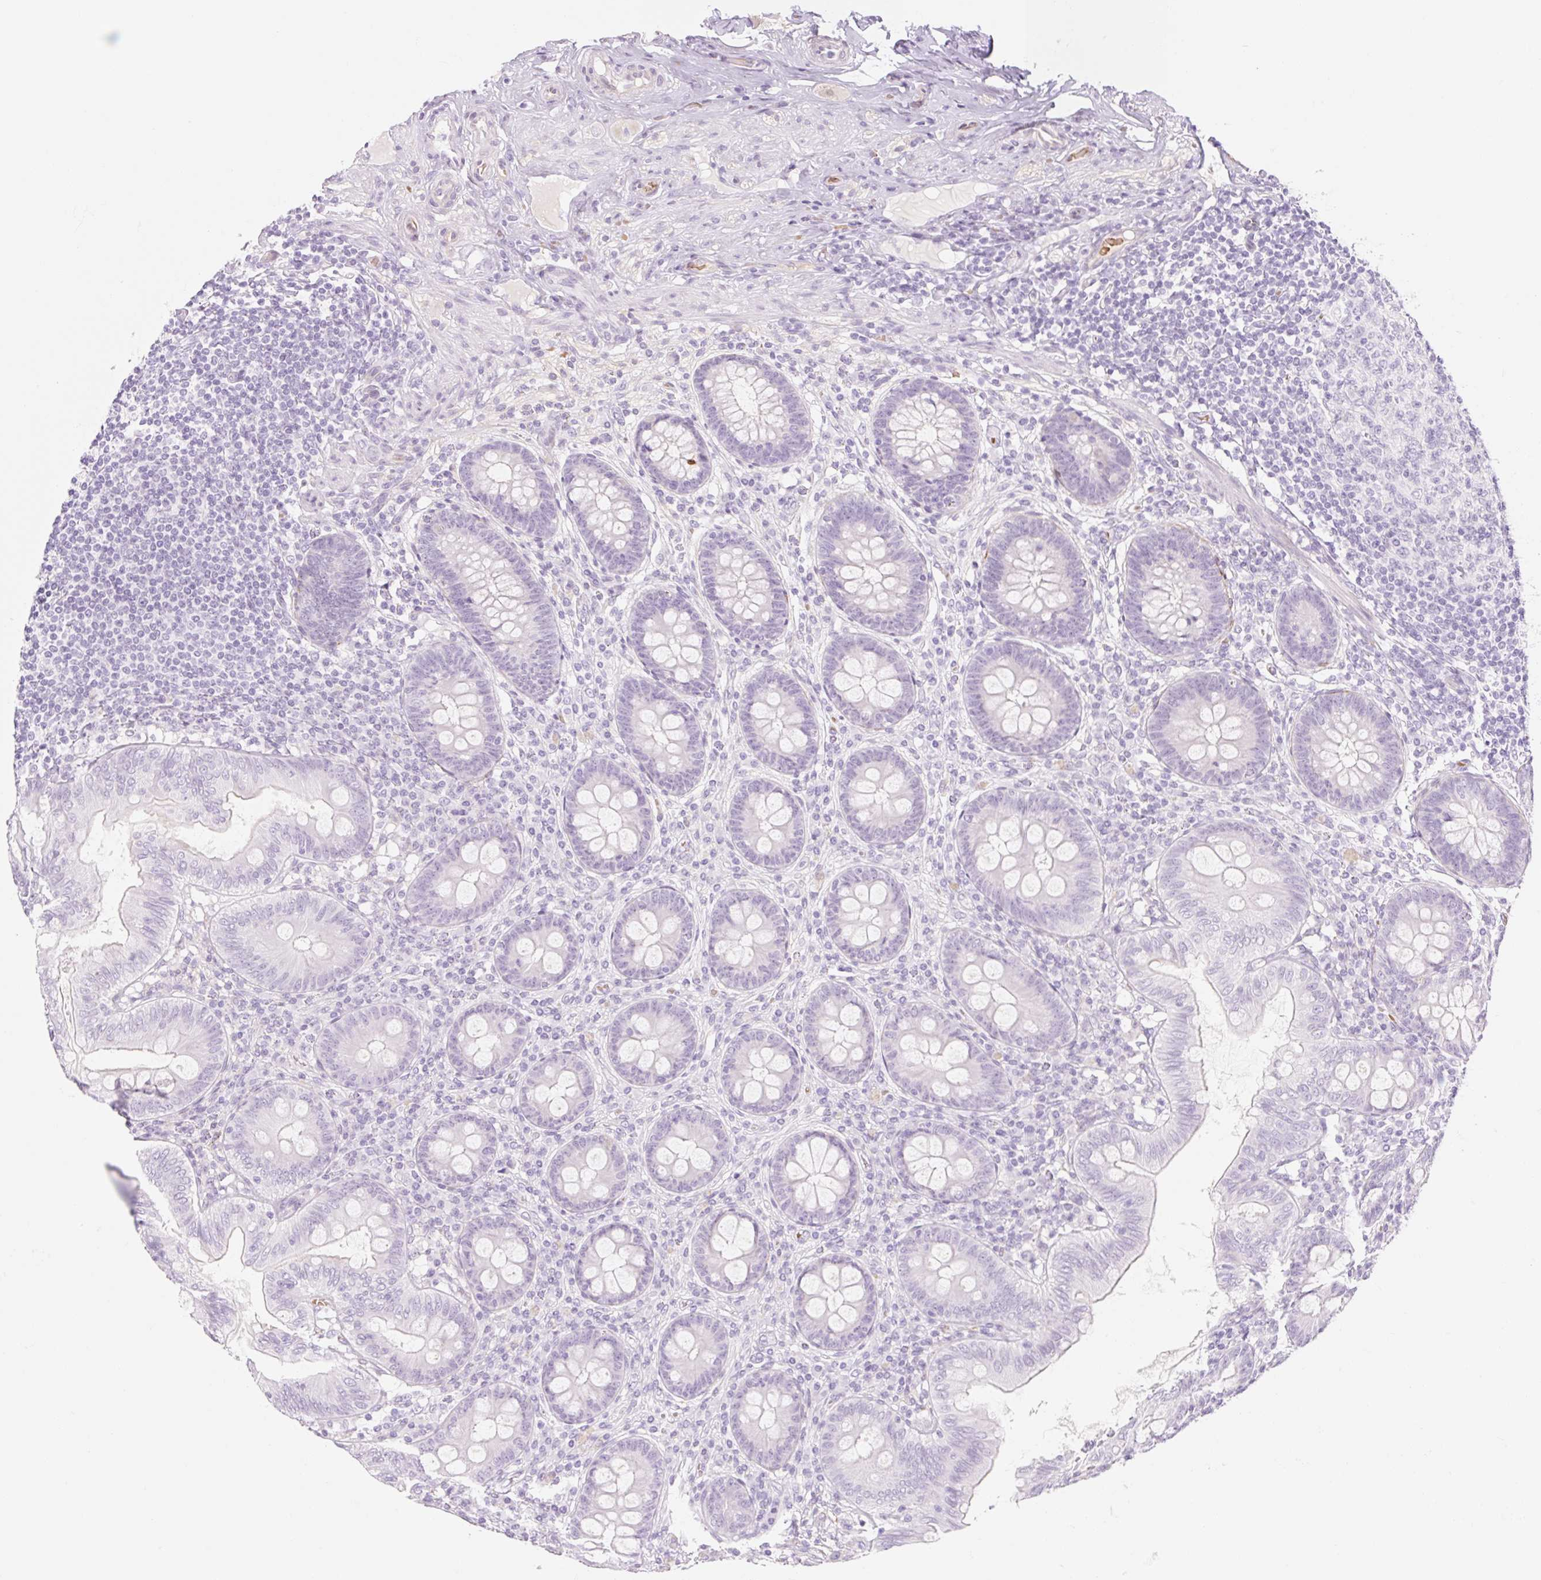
{"staining": {"intensity": "negative", "quantity": "none", "location": "none"}, "tissue": "appendix", "cell_type": "Glandular cells", "image_type": "normal", "snomed": [{"axis": "morphology", "description": "Normal tissue, NOS"}, {"axis": "topography", "description": "Appendix"}], "caption": "Immunohistochemistry (IHC) of benign appendix displays no expression in glandular cells.", "gene": "TAF1L", "patient": {"sex": "male", "age": 71}}